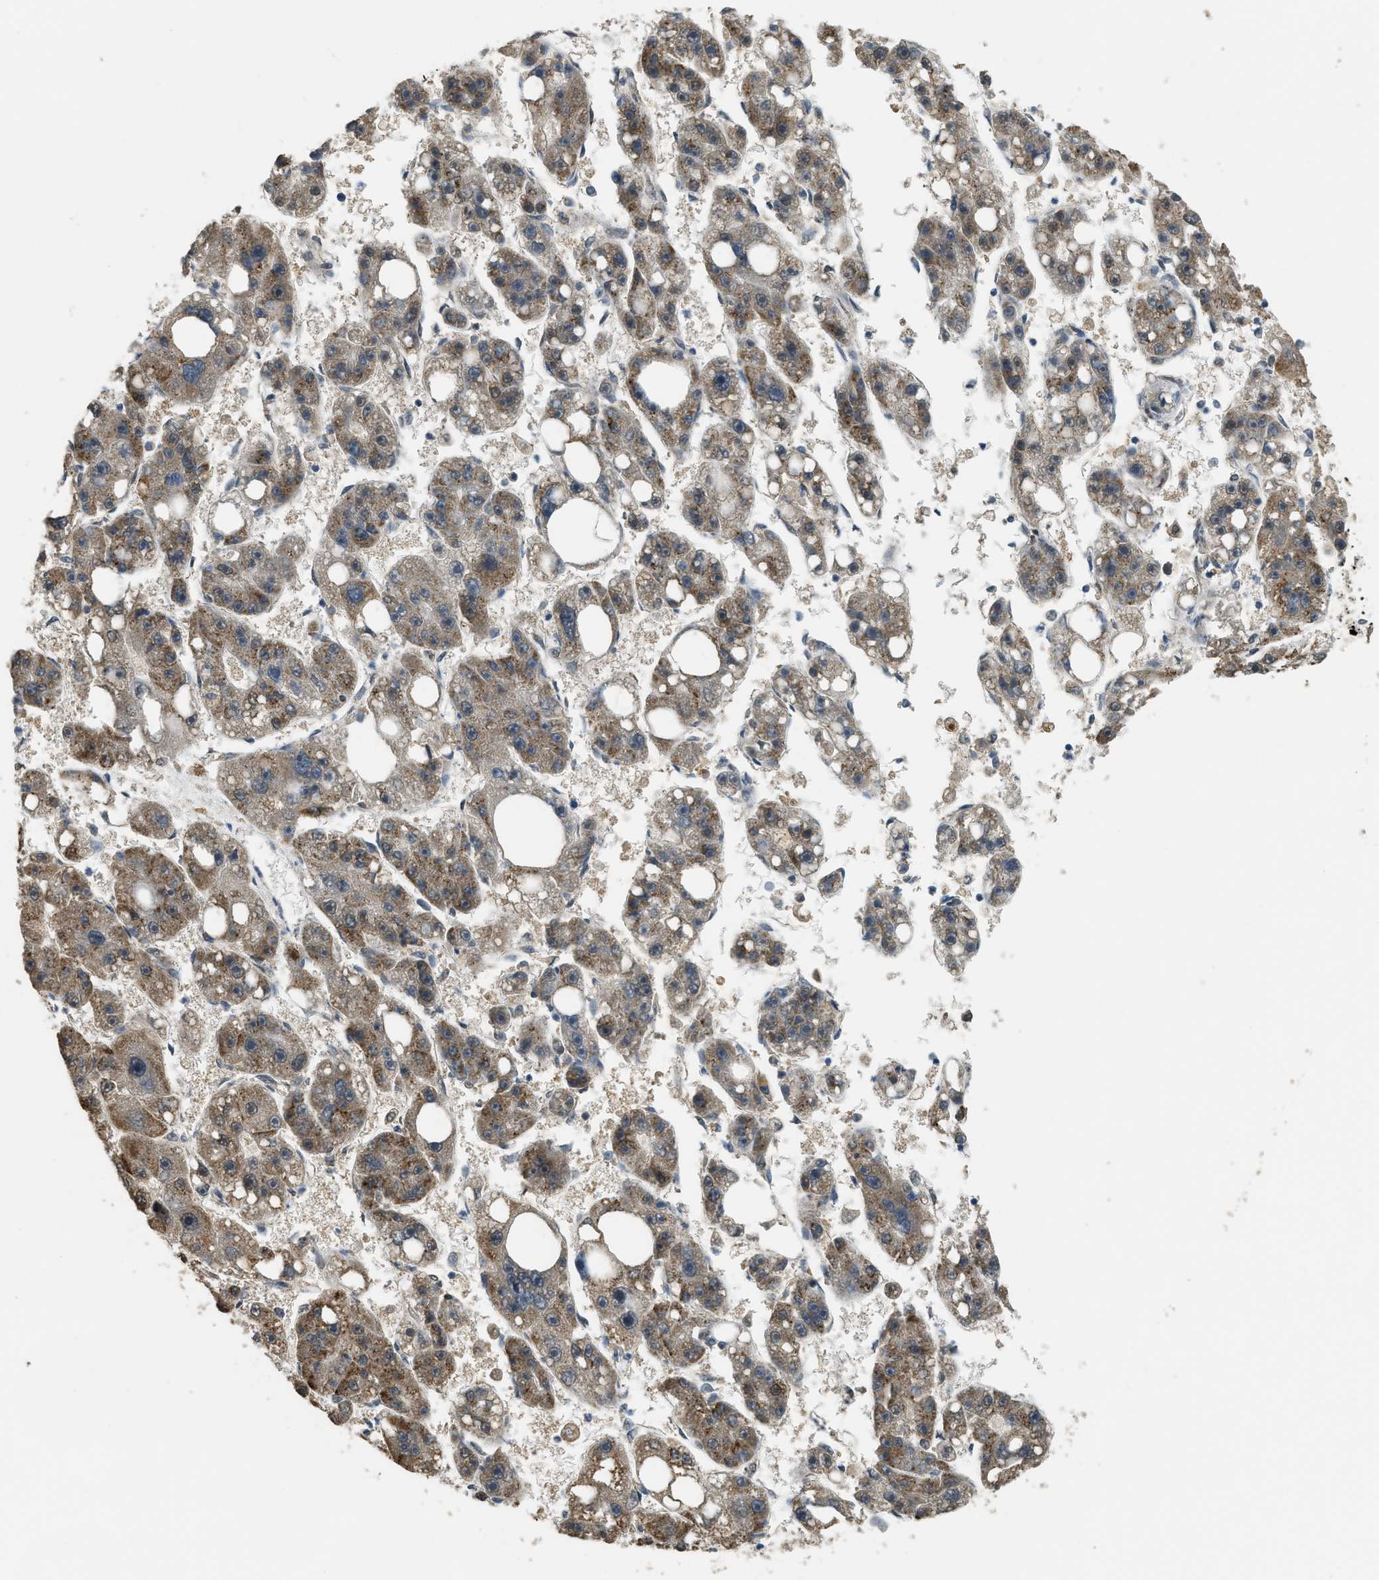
{"staining": {"intensity": "moderate", "quantity": ">75%", "location": "cytoplasmic/membranous"}, "tissue": "liver cancer", "cell_type": "Tumor cells", "image_type": "cancer", "snomed": [{"axis": "morphology", "description": "Carcinoma, Hepatocellular, NOS"}, {"axis": "topography", "description": "Liver"}], "caption": "High-power microscopy captured an immunohistochemistry micrograph of liver cancer, revealing moderate cytoplasmic/membranous expression in approximately >75% of tumor cells.", "gene": "IPO7", "patient": {"sex": "female", "age": 61}}